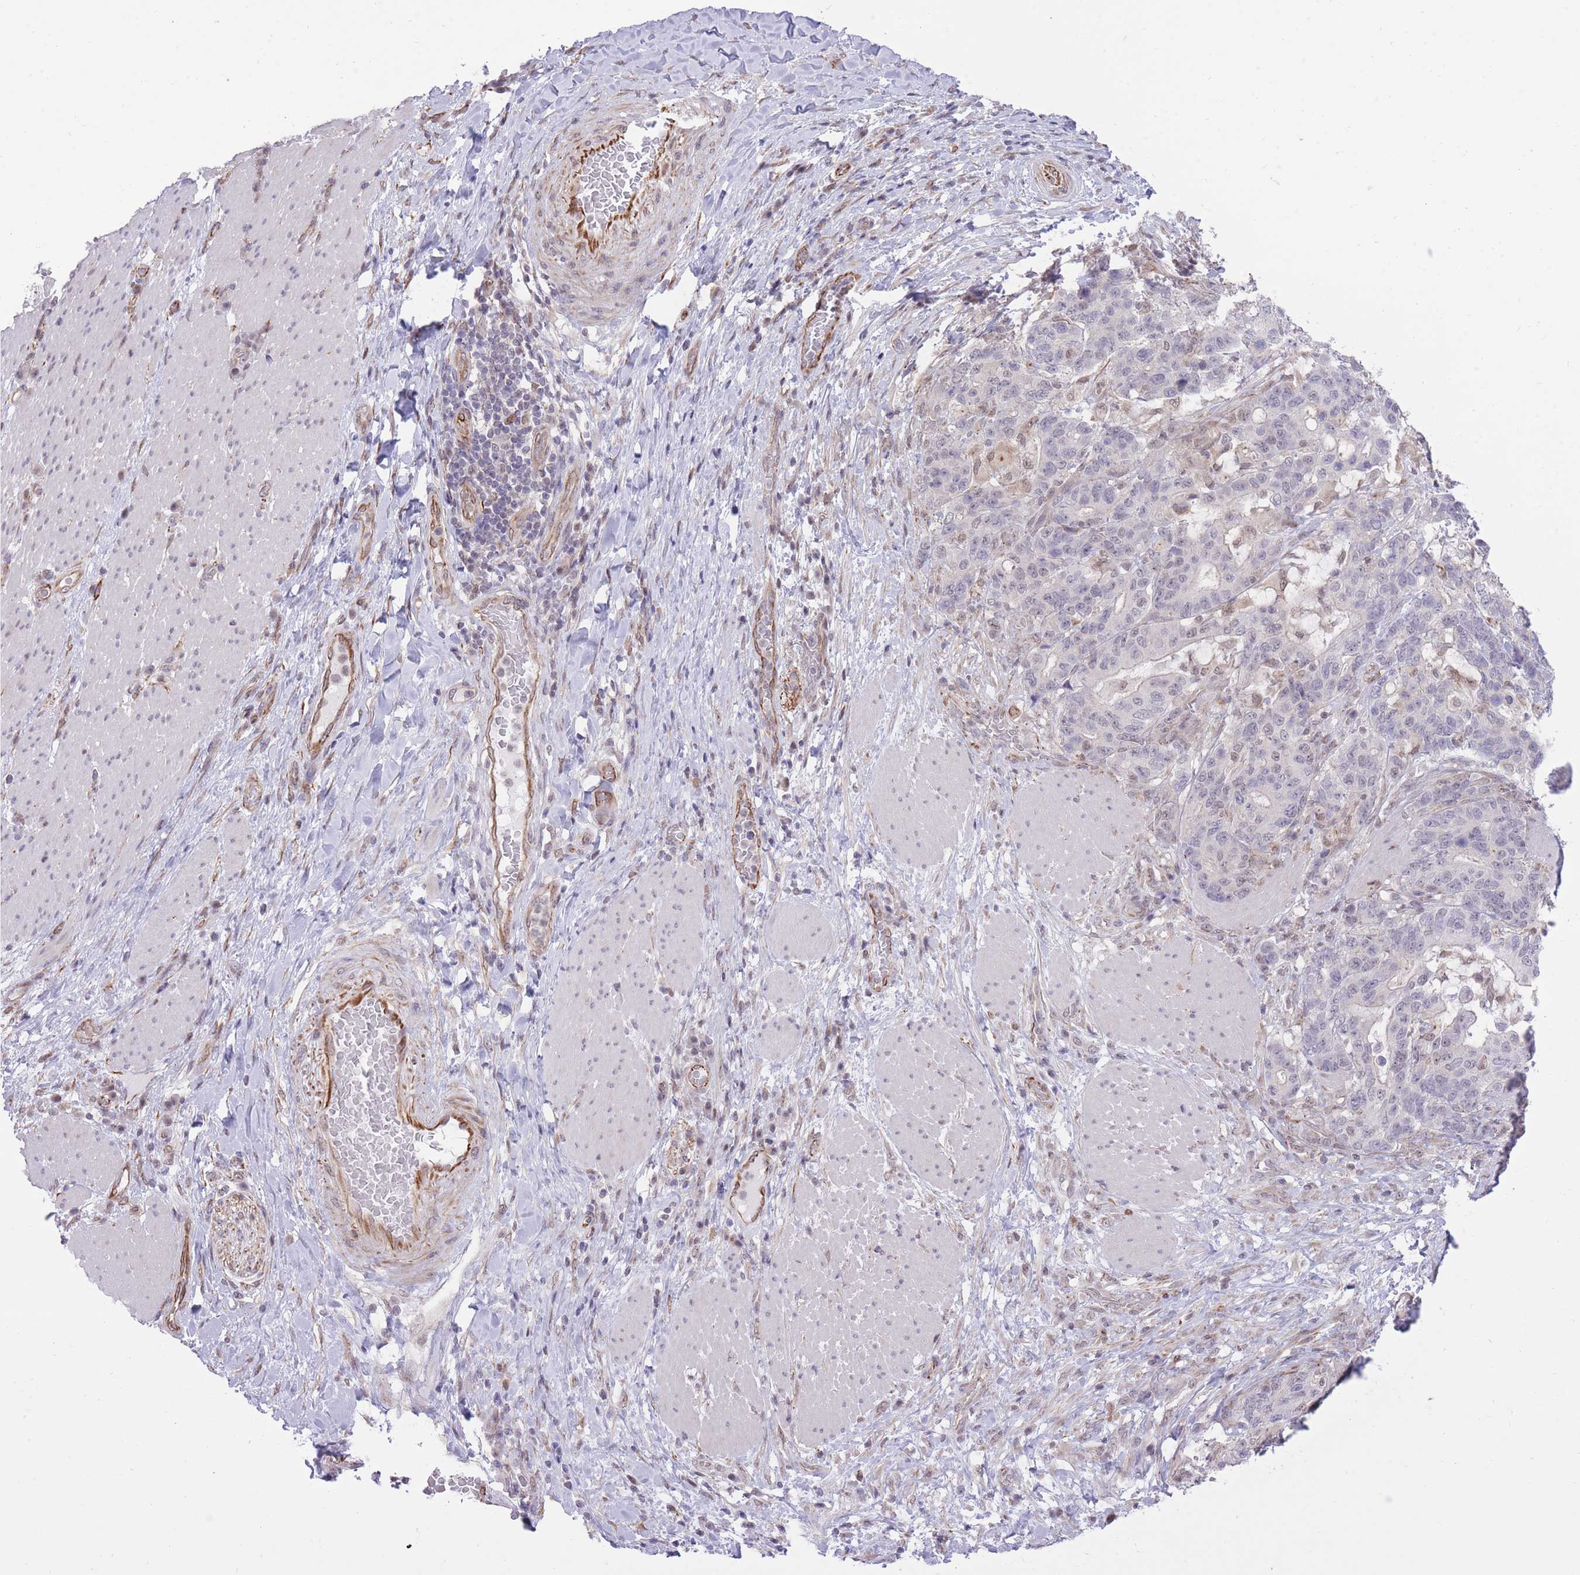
{"staining": {"intensity": "weak", "quantity": "<25%", "location": "nuclear"}, "tissue": "stomach cancer", "cell_type": "Tumor cells", "image_type": "cancer", "snomed": [{"axis": "morphology", "description": "Normal tissue, NOS"}, {"axis": "morphology", "description": "Adenocarcinoma, NOS"}, {"axis": "topography", "description": "Stomach"}], "caption": "Immunohistochemical staining of stomach adenocarcinoma reveals no significant staining in tumor cells. (DAB (3,3'-diaminobenzidine) IHC with hematoxylin counter stain).", "gene": "ELL", "patient": {"sex": "female", "age": 64}}